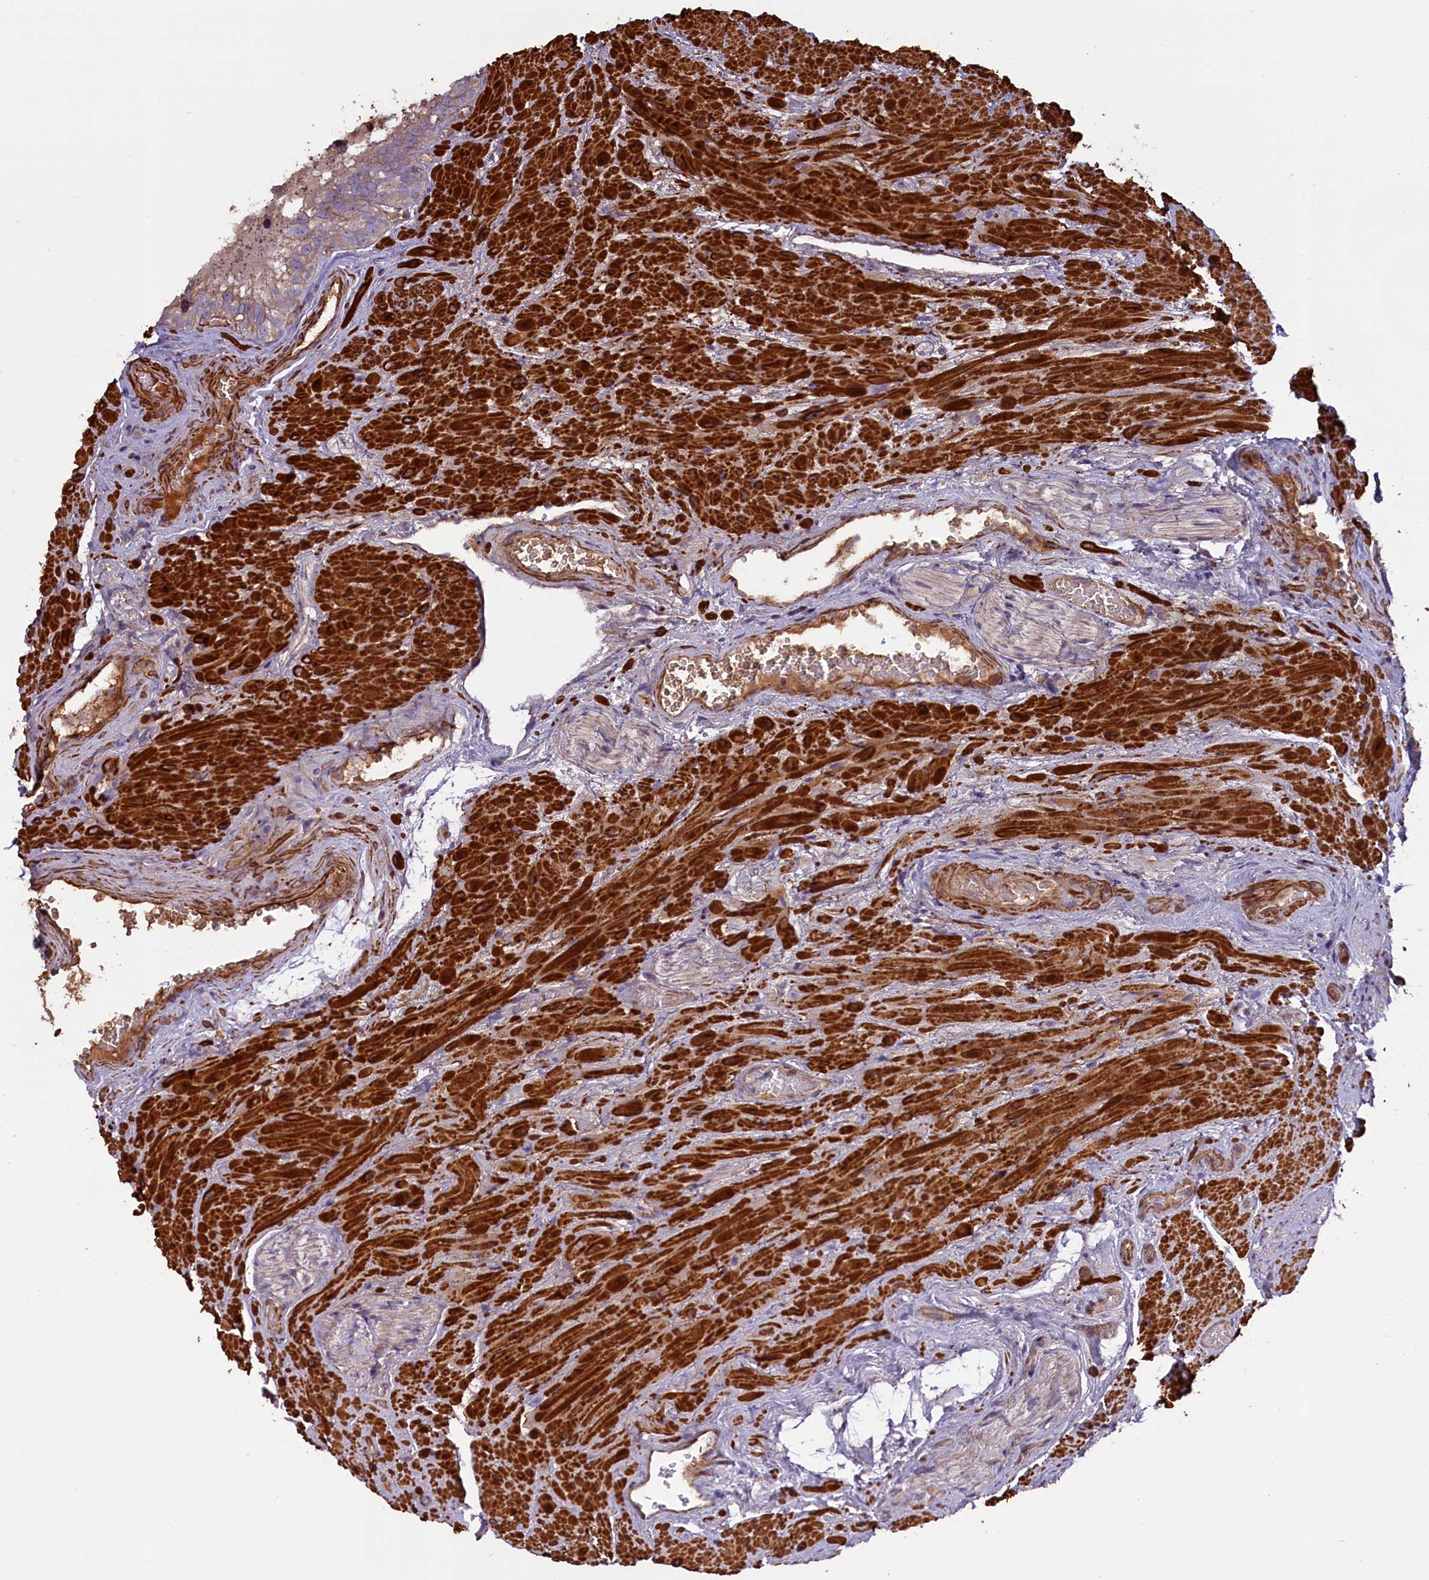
{"staining": {"intensity": "negative", "quantity": "none", "location": "none"}, "tissue": "seminal vesicle", "cell_type": "Glandular cells", "image_type": "normal", "snomed": [{"axis": "morphology", "description": "Normal tissue, NOS"}, {"axis": "topography", "description": "Seminal veicle"}, {"axis": "topography", "description": "Peripheral nerve tissue"}], "caption": "IHC photomicrograph of benign seminal vesicle stained for a protein (brown), which demonstrates no expression in glandular cells. (DAB immunohistochemistry (IHC) with hematoxylin counter stain).", "gene": "FUZ", "patient": {"sex": "male", "age": 67}}